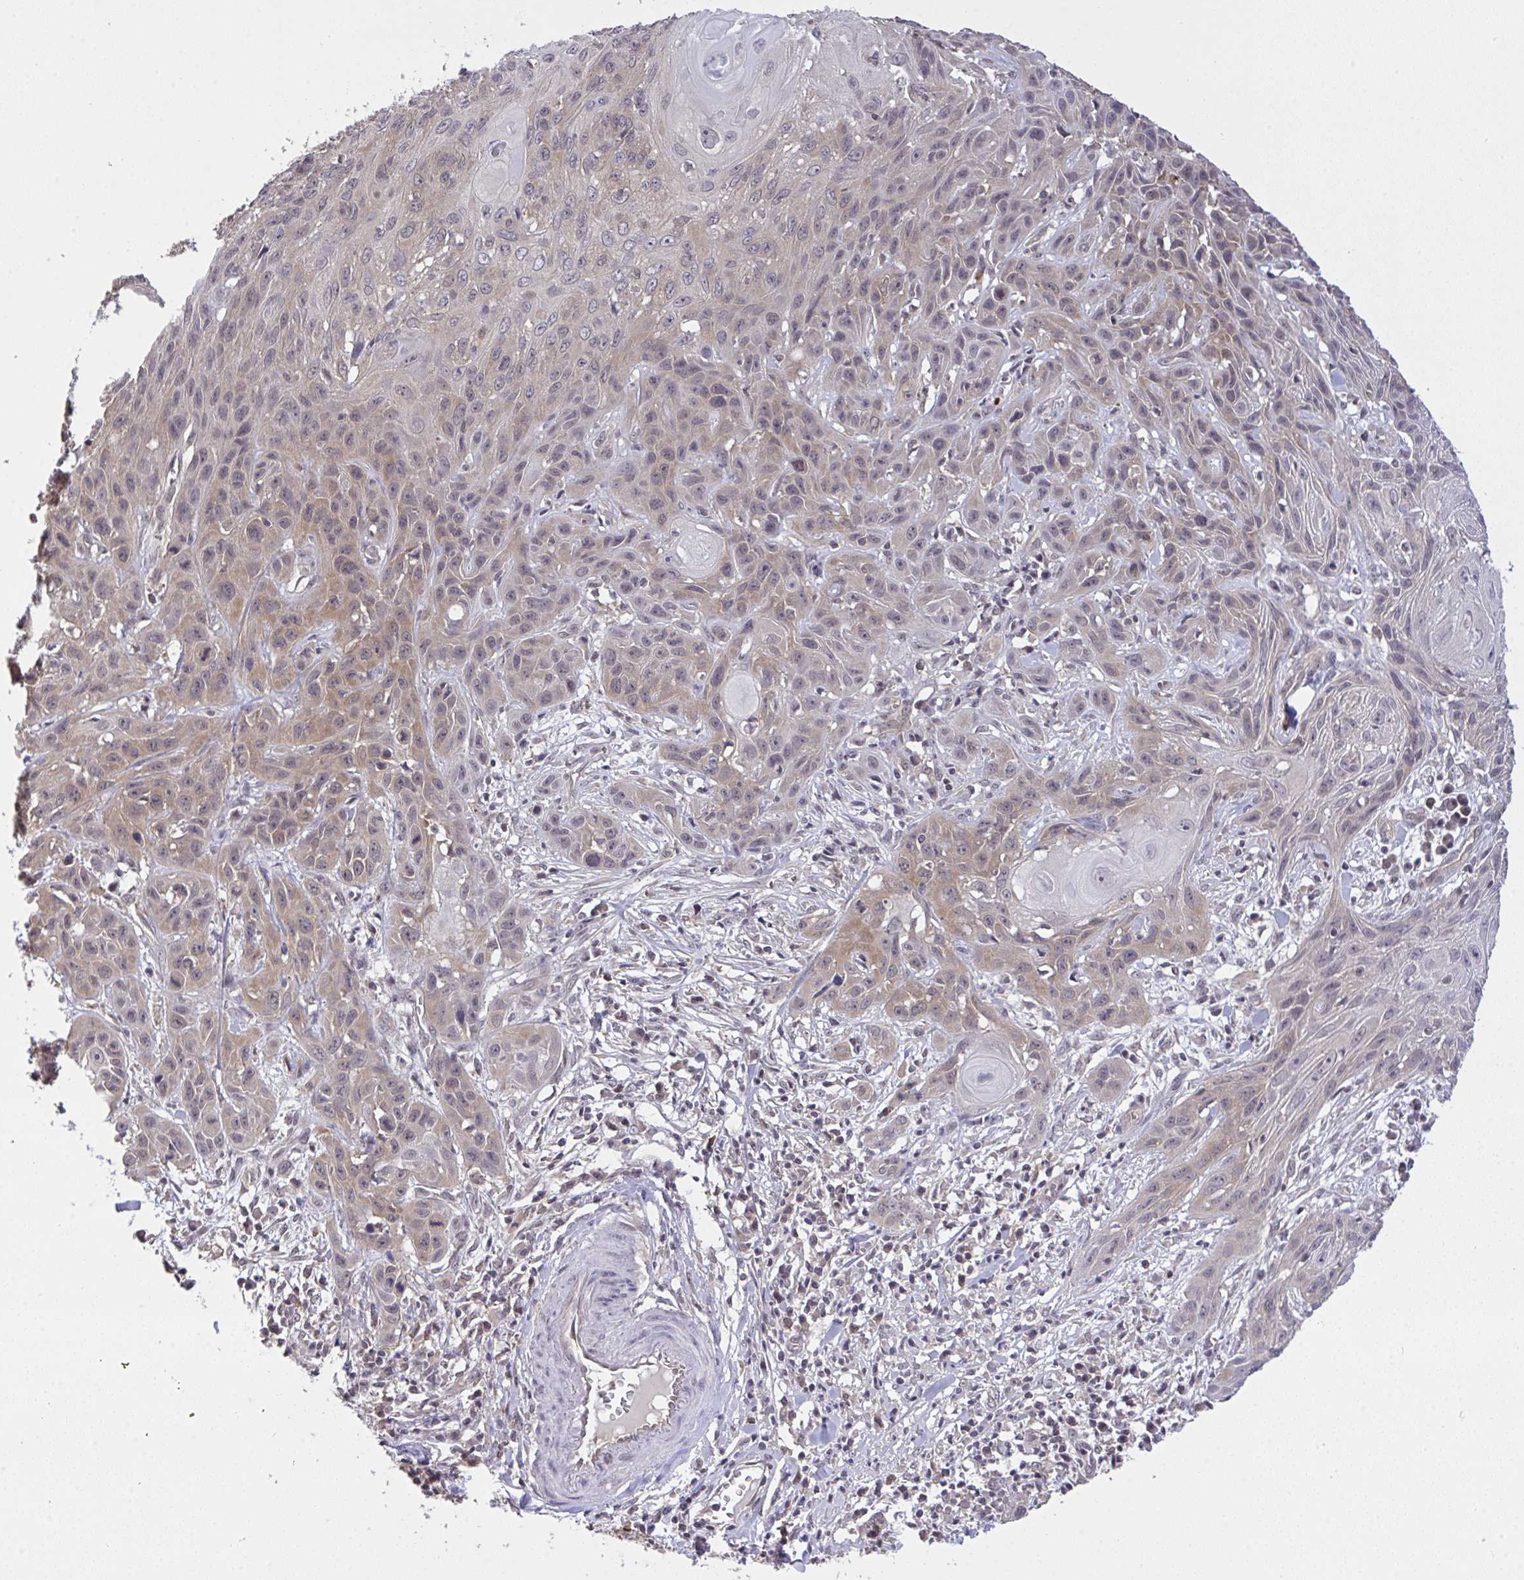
{"staining": {"intensity": "weak", "quantity": "25%-75%", "location": "cytoplasmic/membranous"}, "tissue": "skin cancer", "cell_type": "Tumor cells", "image_type": "cancer", "snomed": [{"axis": "morphology", "description": "Squamous cell carcinoma, NOS"}, {"axis": "topography", "description": "Skin"}, {"axis": "topography", "description": "Vulva"}], "caption": "Weak cytoplasmic/membranous staining is identified in approximately 25%-75% of tumor cells in skin squamous cell carcinoma.", "gene": "C12orf57", "patient": {"sex": "female", "age": 83}}